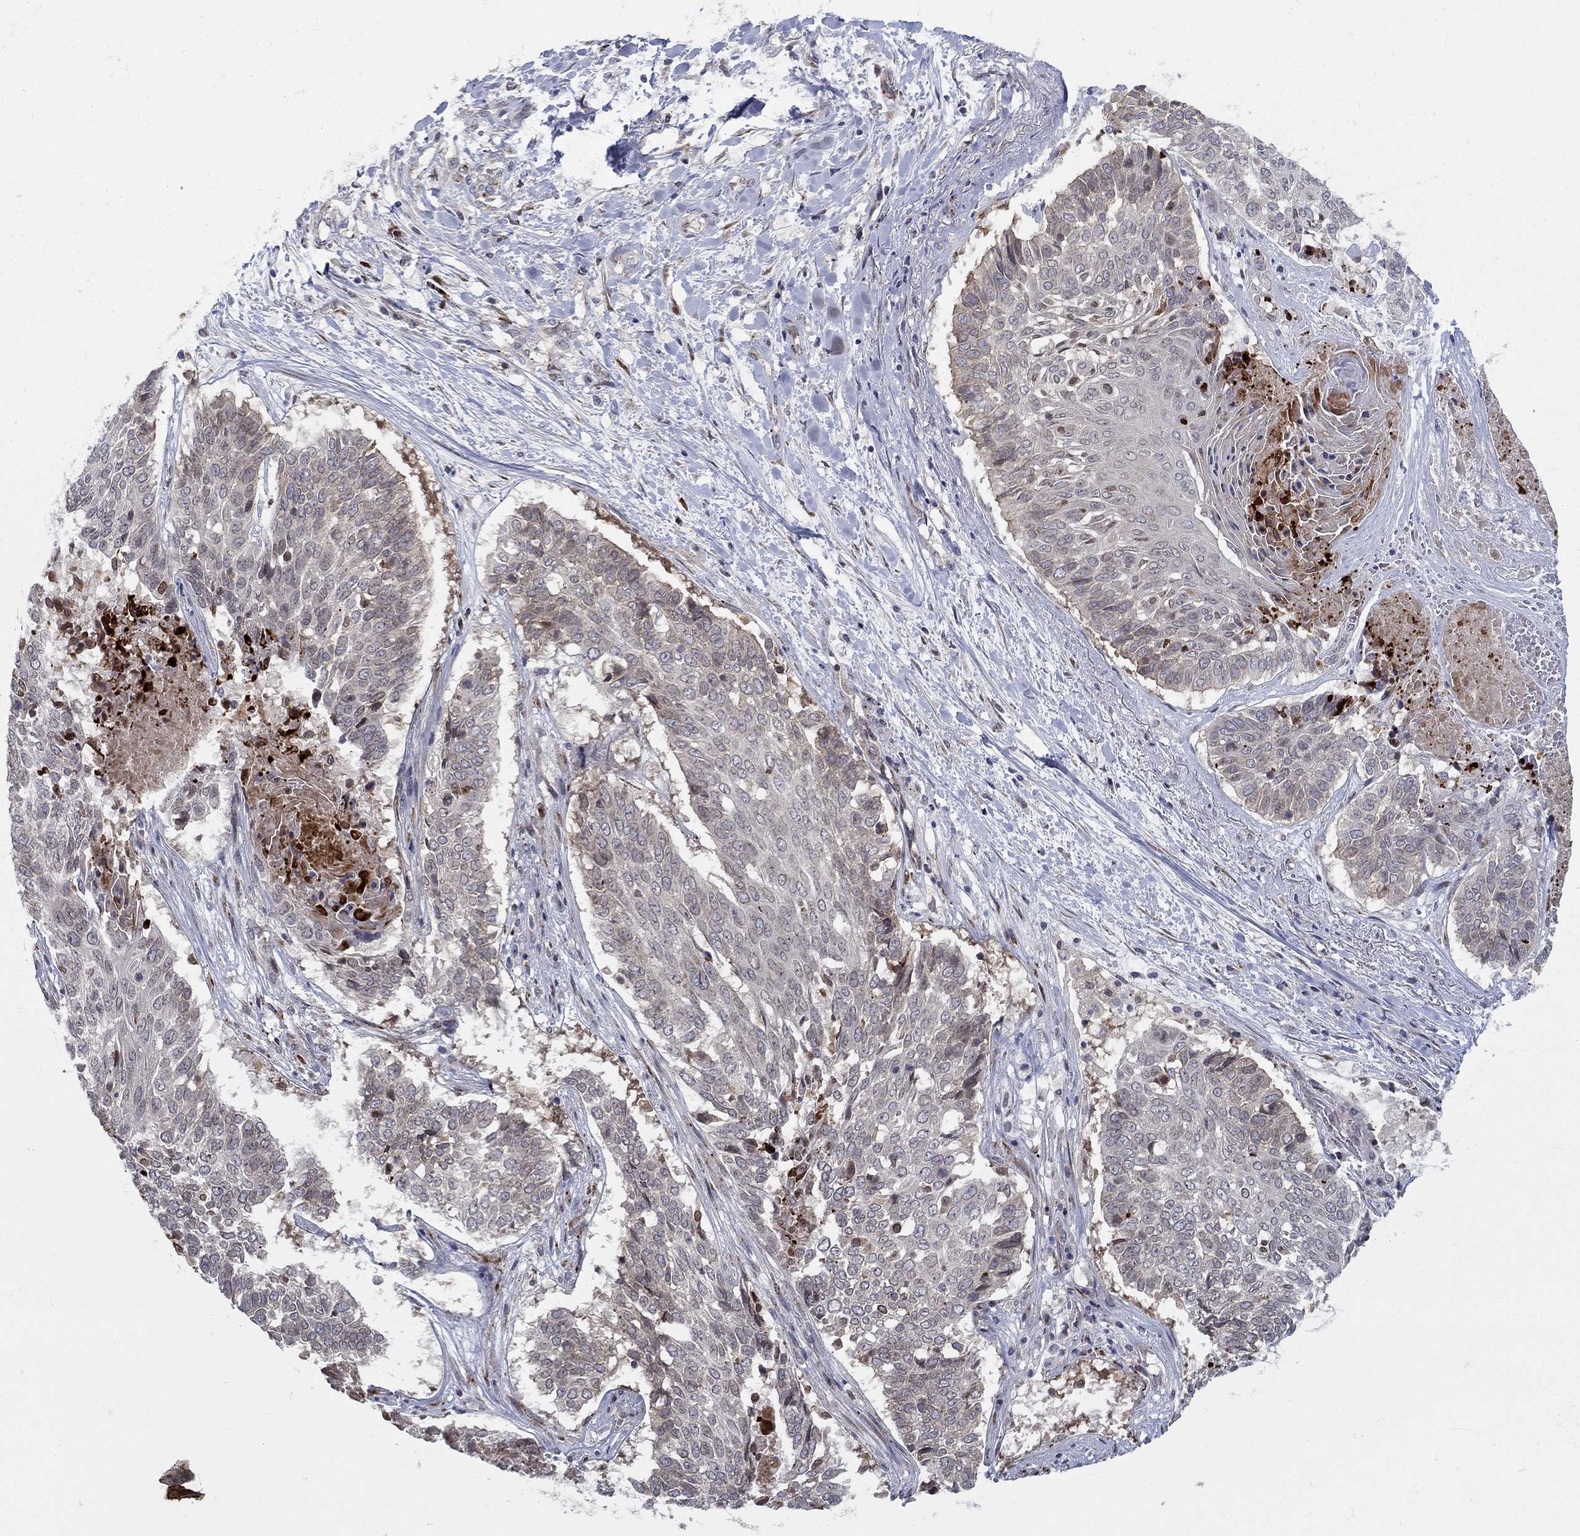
{"staining": {"intensity": "negative", "quantity": "none", "location": "none"}, "tissue": "lung cancer", "cell_type": "Tumor cells", "image_type": "cancer", "snomed": [{"axis": "morphology", "description": "Squamous cell carcinoma, NOS"}, {"axis": "topography", "description": "Lung"}], "caption": "Immunohistochemical staining of squamous cell carcinoma (lung) displays no significant positivity in tumor cells.", "gene": "CETN3", "patient": {"sex": "male", "age": 64}}